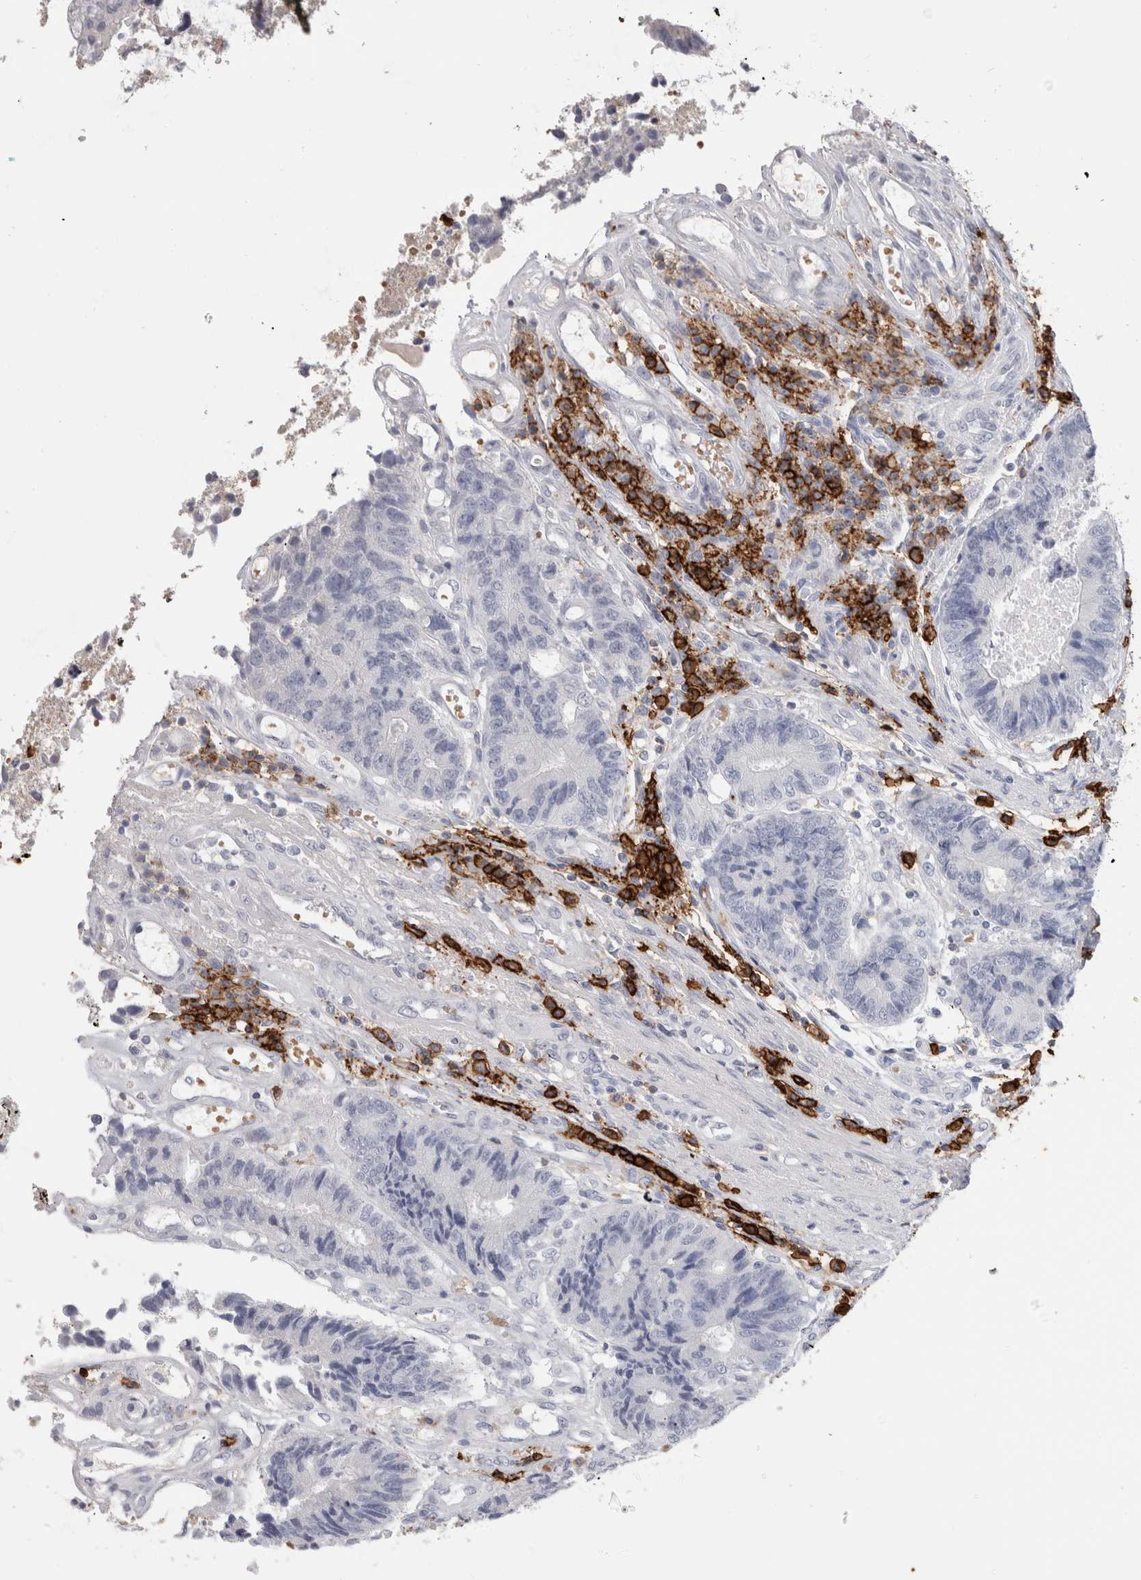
{"staining": {"intensity": "negative", "quantity": "none", "location": "none"}, "tissue": "colorectal cancer", "cell_type": "Tumor cells", "image_type": "cancer", "snomed": [{"axis": "morphology", "description": "Adenocarcinoma, NOS"}, {"axis": "topography", "description": "Rectum"}], "caption": "Immunohistochemistry (IHC) image of adenocarcinoma (colorectal) stained for a protein (brown), which exhibits no staining in tumor cells. (DAB IHC with hematoxylin counter stain).", "gene": "CD38", "patient": {"sex": "male", "age": 84}}